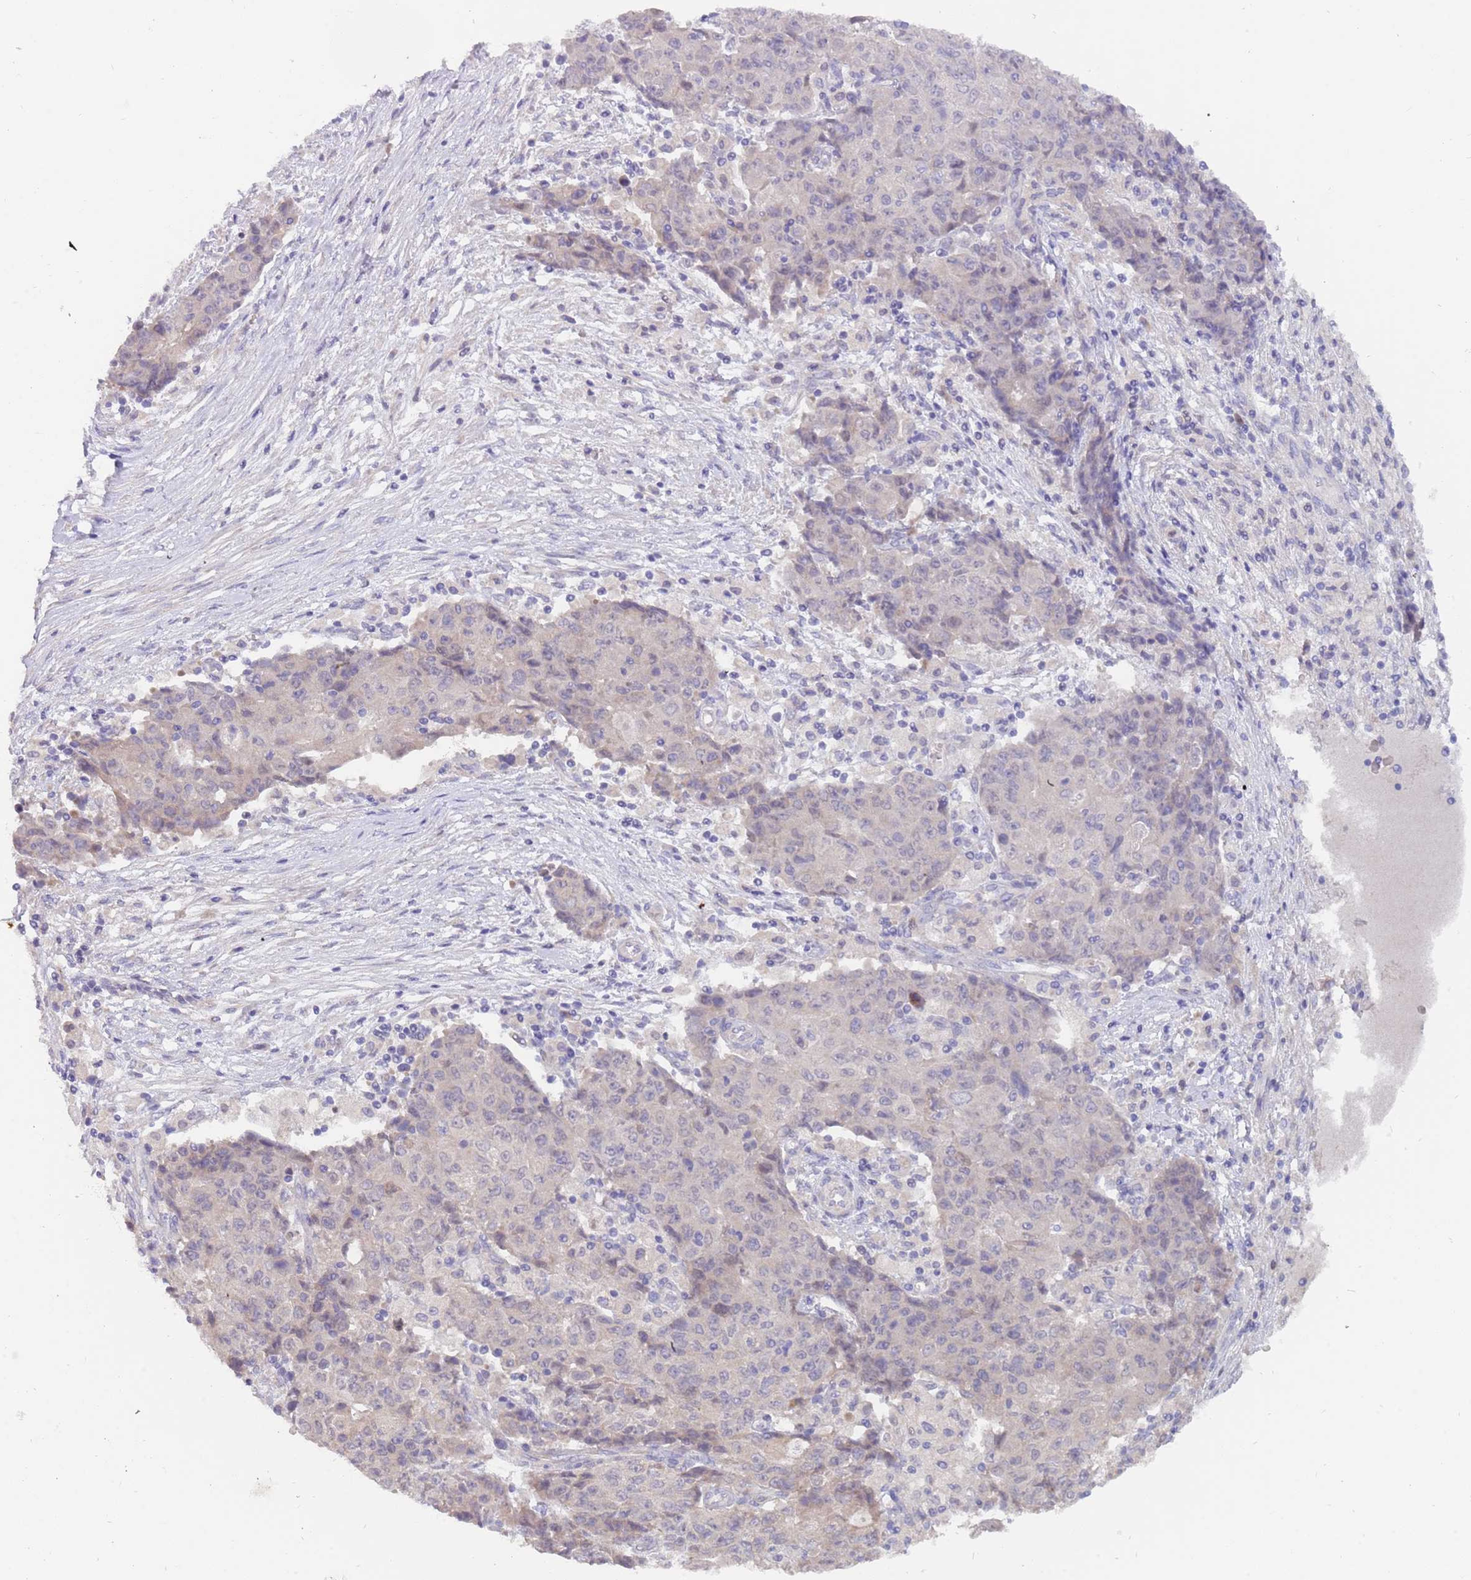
{"staining": {"intensity": "negative", "quantity": "none", "location": "none"}, "tissue": "ovarian cancer", "cell_type": "Tumor cells", "image_type": "cancer", "snomed": [{"axis": "morphology", "description": "Carcinoma, endometroid"}, {"axis": "topography", "description": "Ovary"}], "caption": "IHC of ovarian cancer (endometroid carcinoma) shows no staining in tumor cells.", "gene": "ZNF746", "patient": {"sex": "female", "age": 42}}